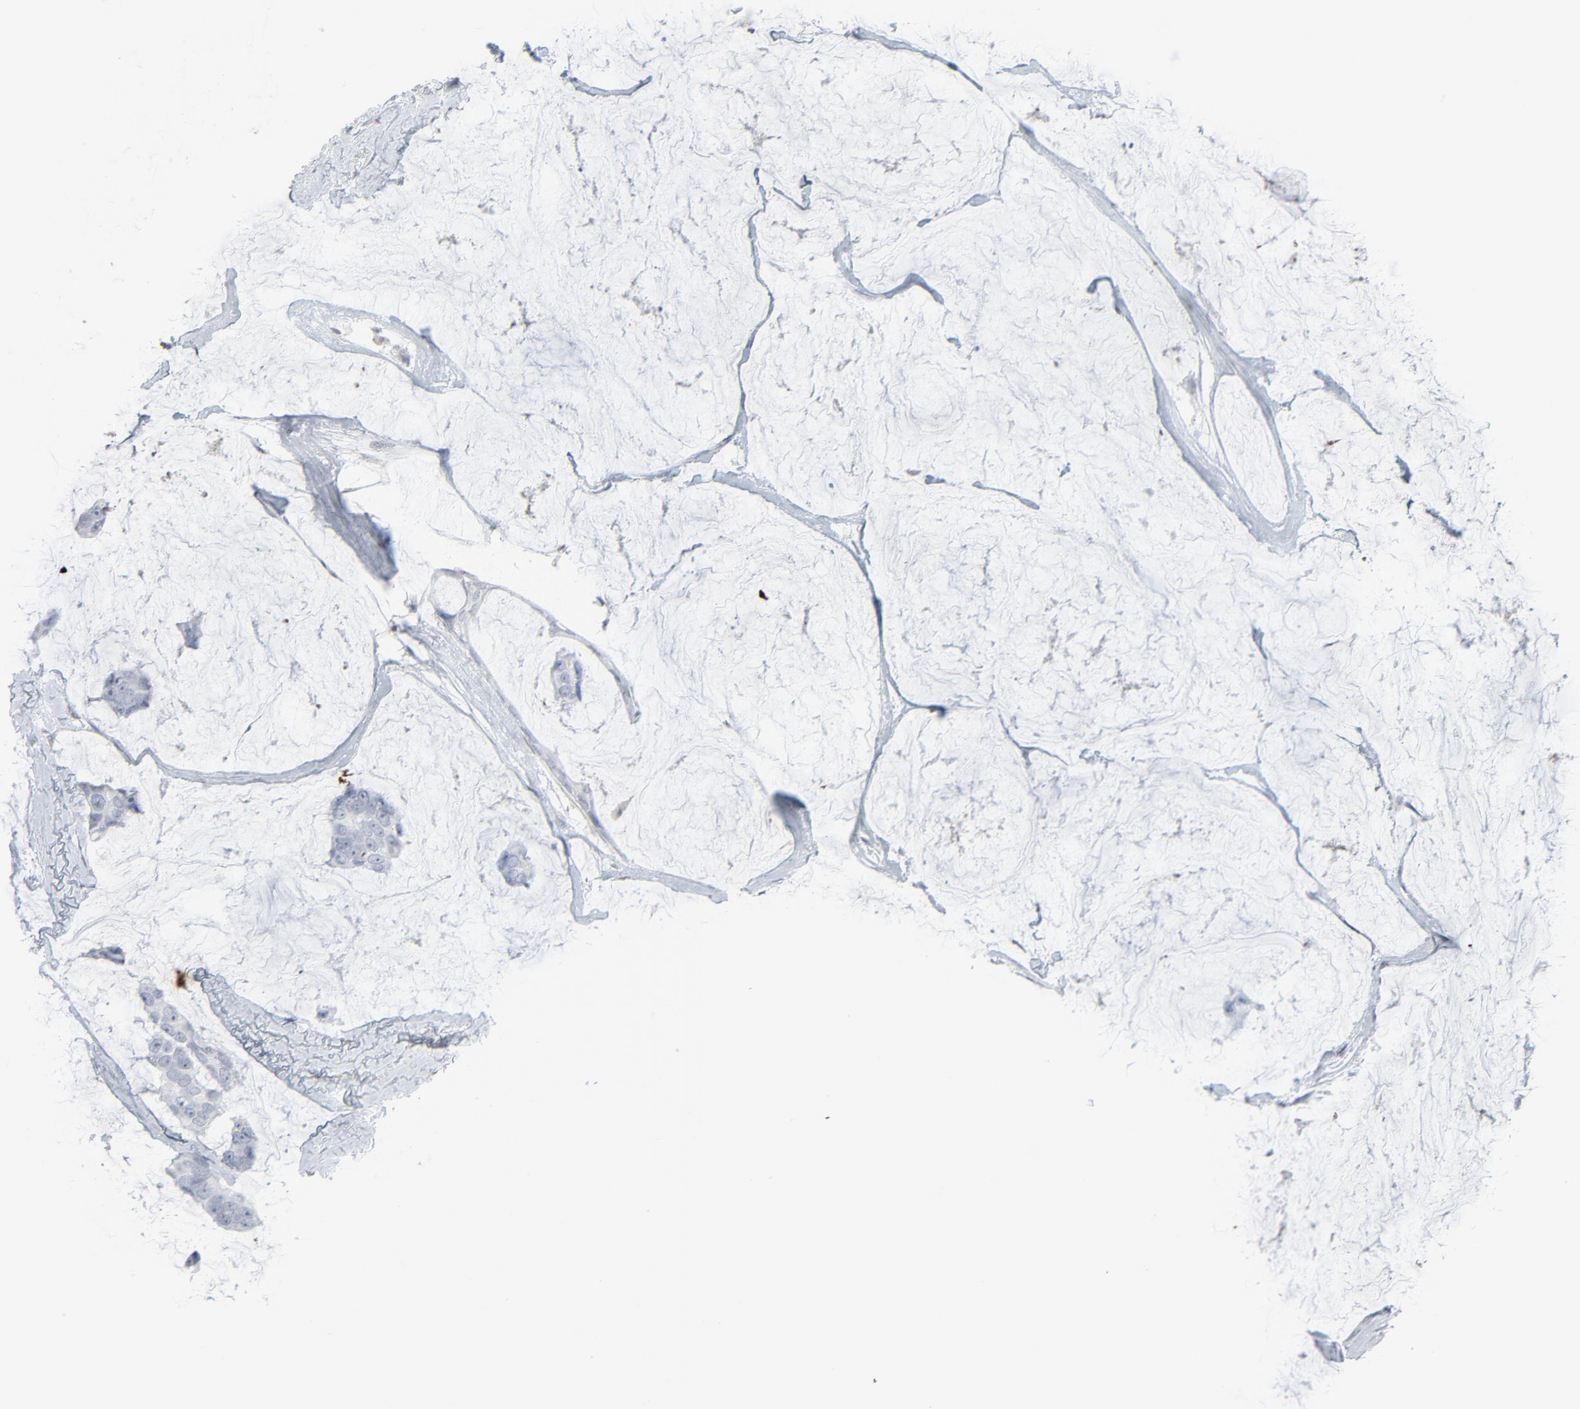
{"staining": {"intensity": "negative", "quantity": "none", "location": "none"}, "tissue": "breast cancer", "cell_type": "Tumor cells", "image_type": "cancer", "snomed": [{"axis": "morphology", "description": "Duct carcinoma"}, {"axis": "topography", "description": "Breast"}], "caption": "Protein analysis of breast intraductal carcinoma exhibits no significant positivity in tumor cells.", "gene": "MITF", "patient": {"sex": "female", "age": 69}}